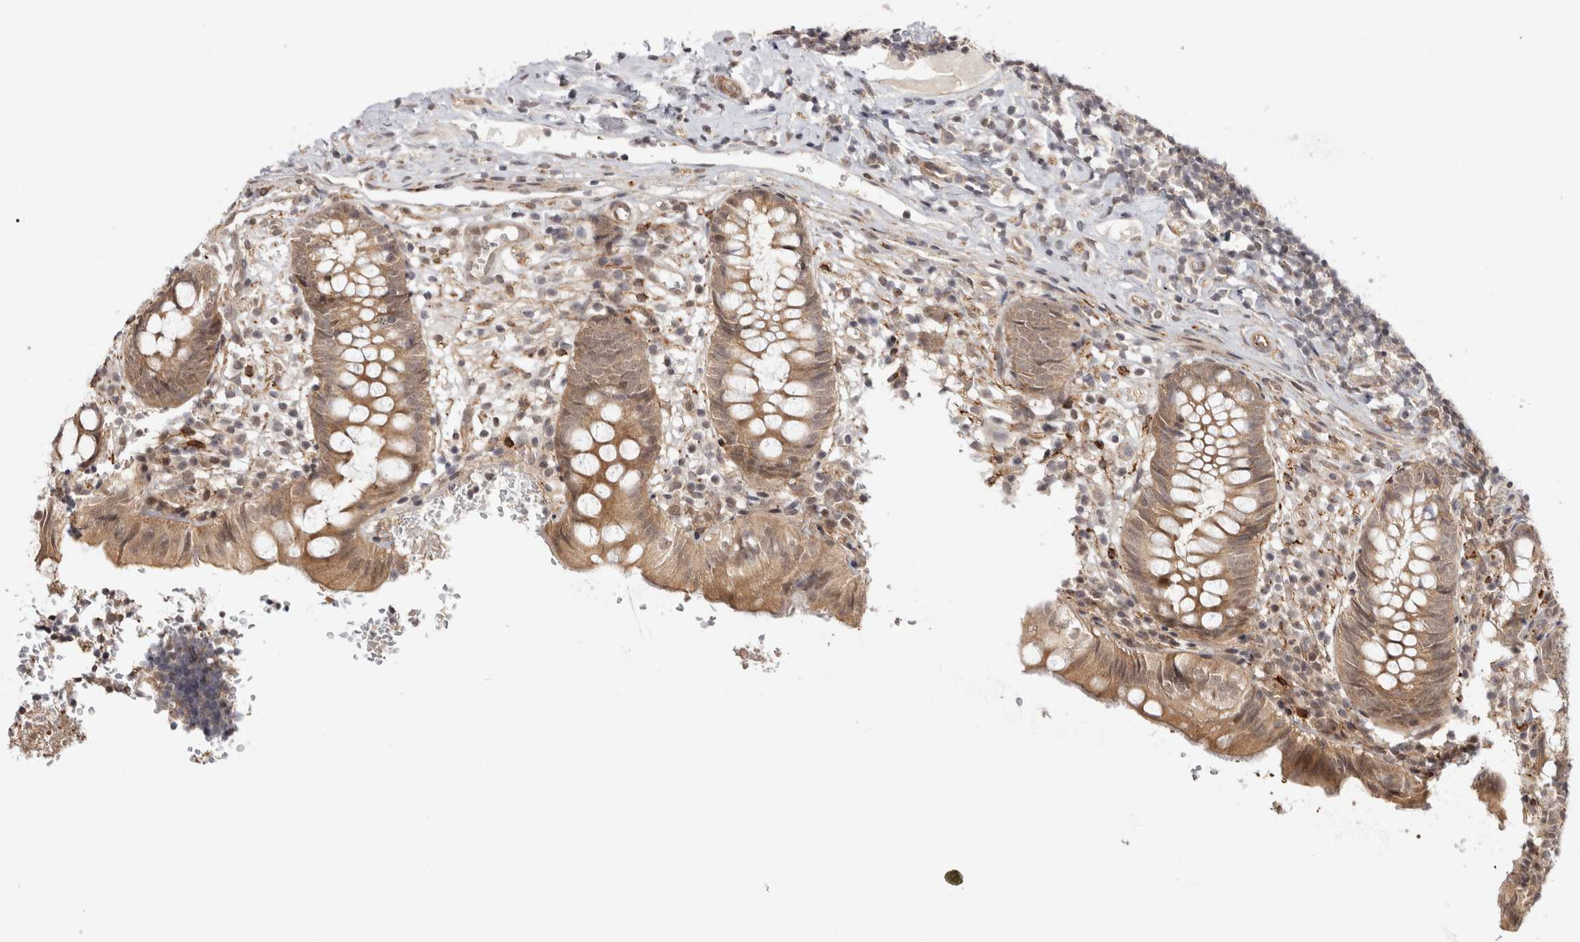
{"staining": {"intensity": "moderate", "quantity": ">75%", "location": "cytoplasmic/membranous,nuclear"}, "tissue": "appendix", "cell_type": "Glandular cells", "image_type": "normal", "snomed": [{"axis": "morphology", "description": "Normal tissue, NOS"}, {"axis": "topography", "description": "Appendix"}], "caption": "Appendix stained with immunohistochemistry (IHC) displays moderate cytoplasmic/membranous,nuclear positivity in about >75% of glandular cells. (DAB (3,3'-diaminobenzidine) = brown stain, brightfield microscopy at high magnification).", "gene": "ZNF318", "patient": {"sex": "male", "age": 8}}